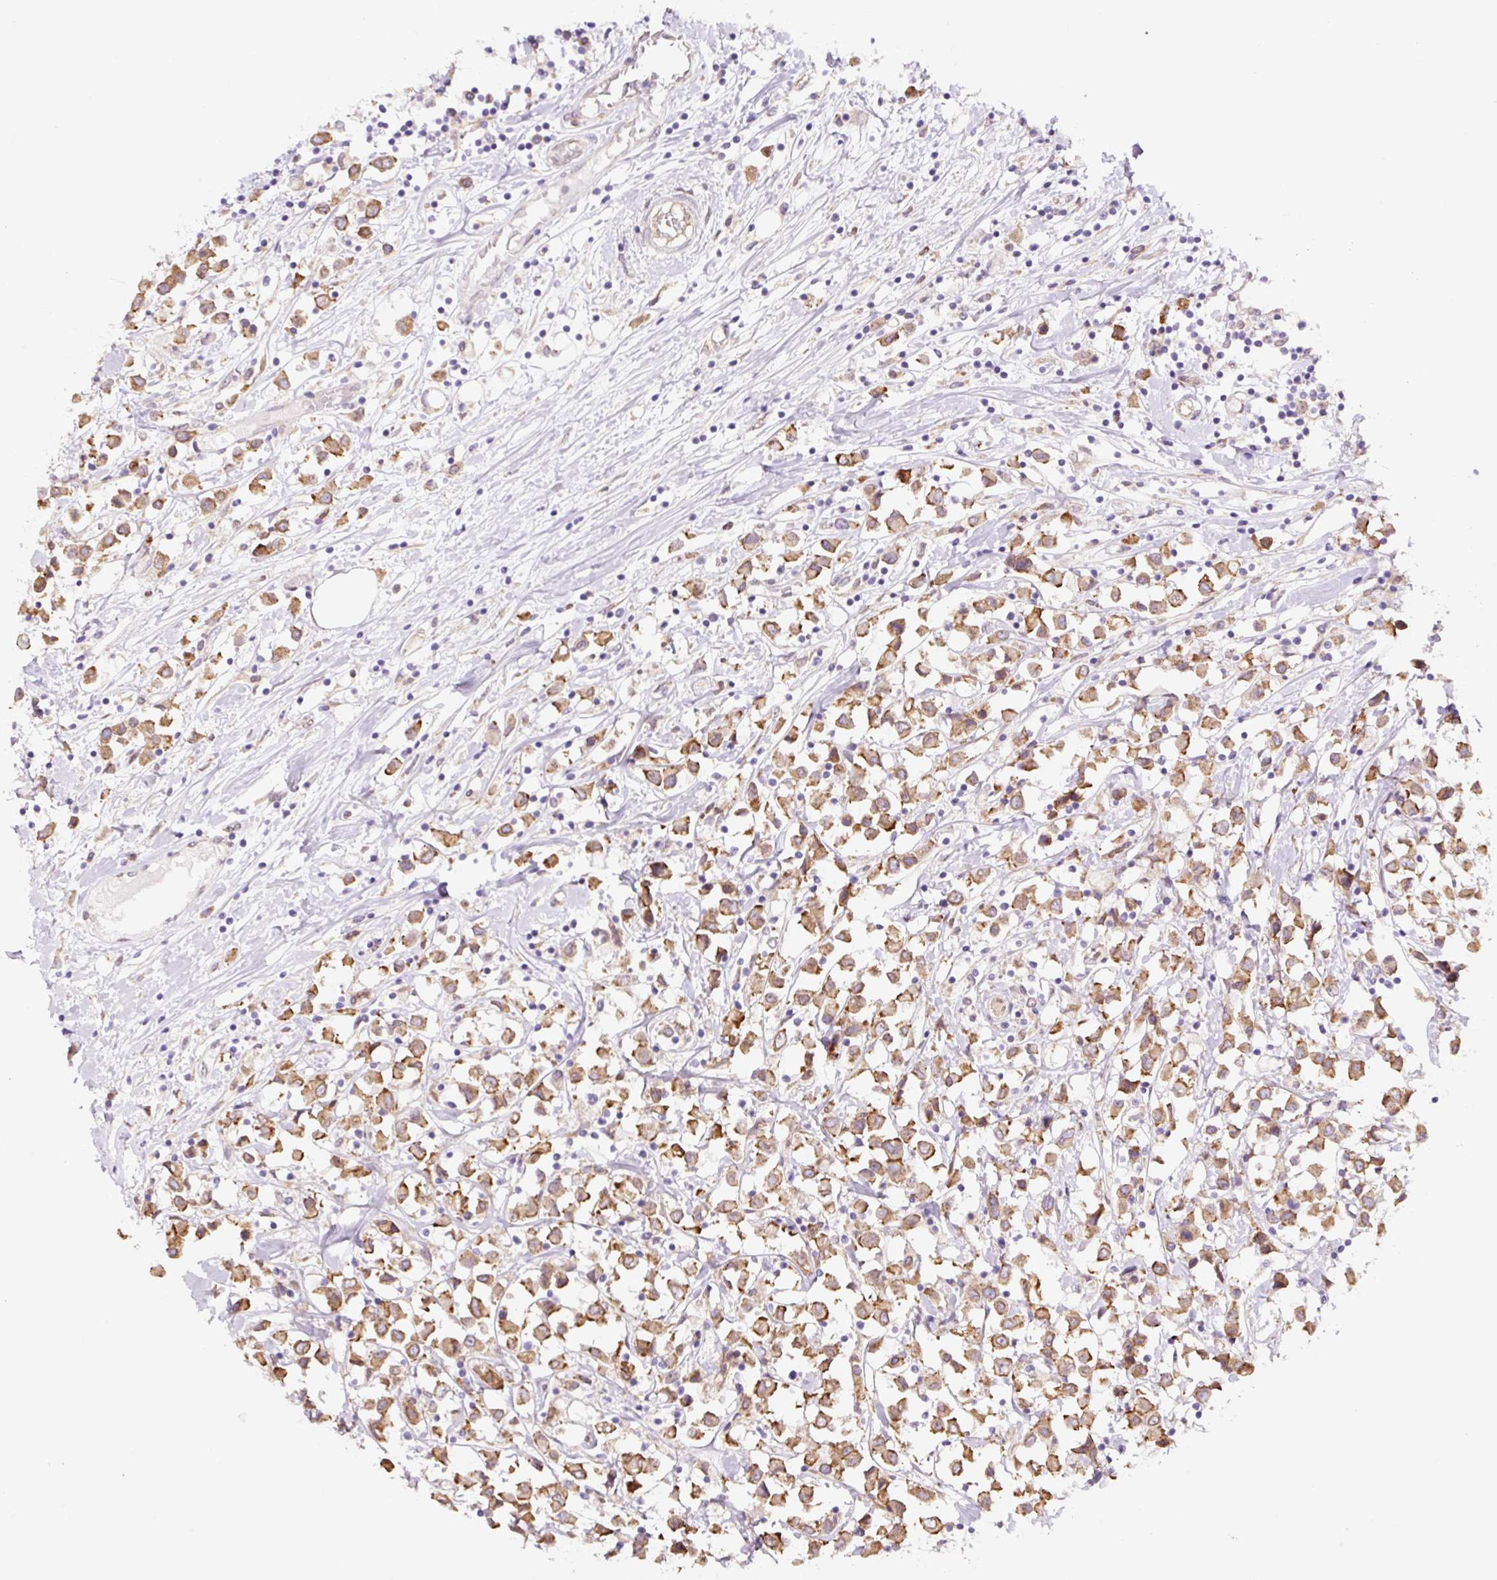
{"staining": {"intensity": "moderate", "quantity": ">75%", "location": "cytoplasmic/membranous"}, "tissue": "breast cancer", "cell_type": "Tumor cells", "image_type": "cancer", "snomed": [{"axis": "morphology", "description": "Duct carcinoma"}, {"axis": "topography", "description": "Breast"}], "caption": "The immunohistochemical stain shows moderate cytoplasmic/membranous staining in tumor cells of breast cancer tissue.", "gene": "ASRGL1", "patient": {"sex": "female", "age": 61}}